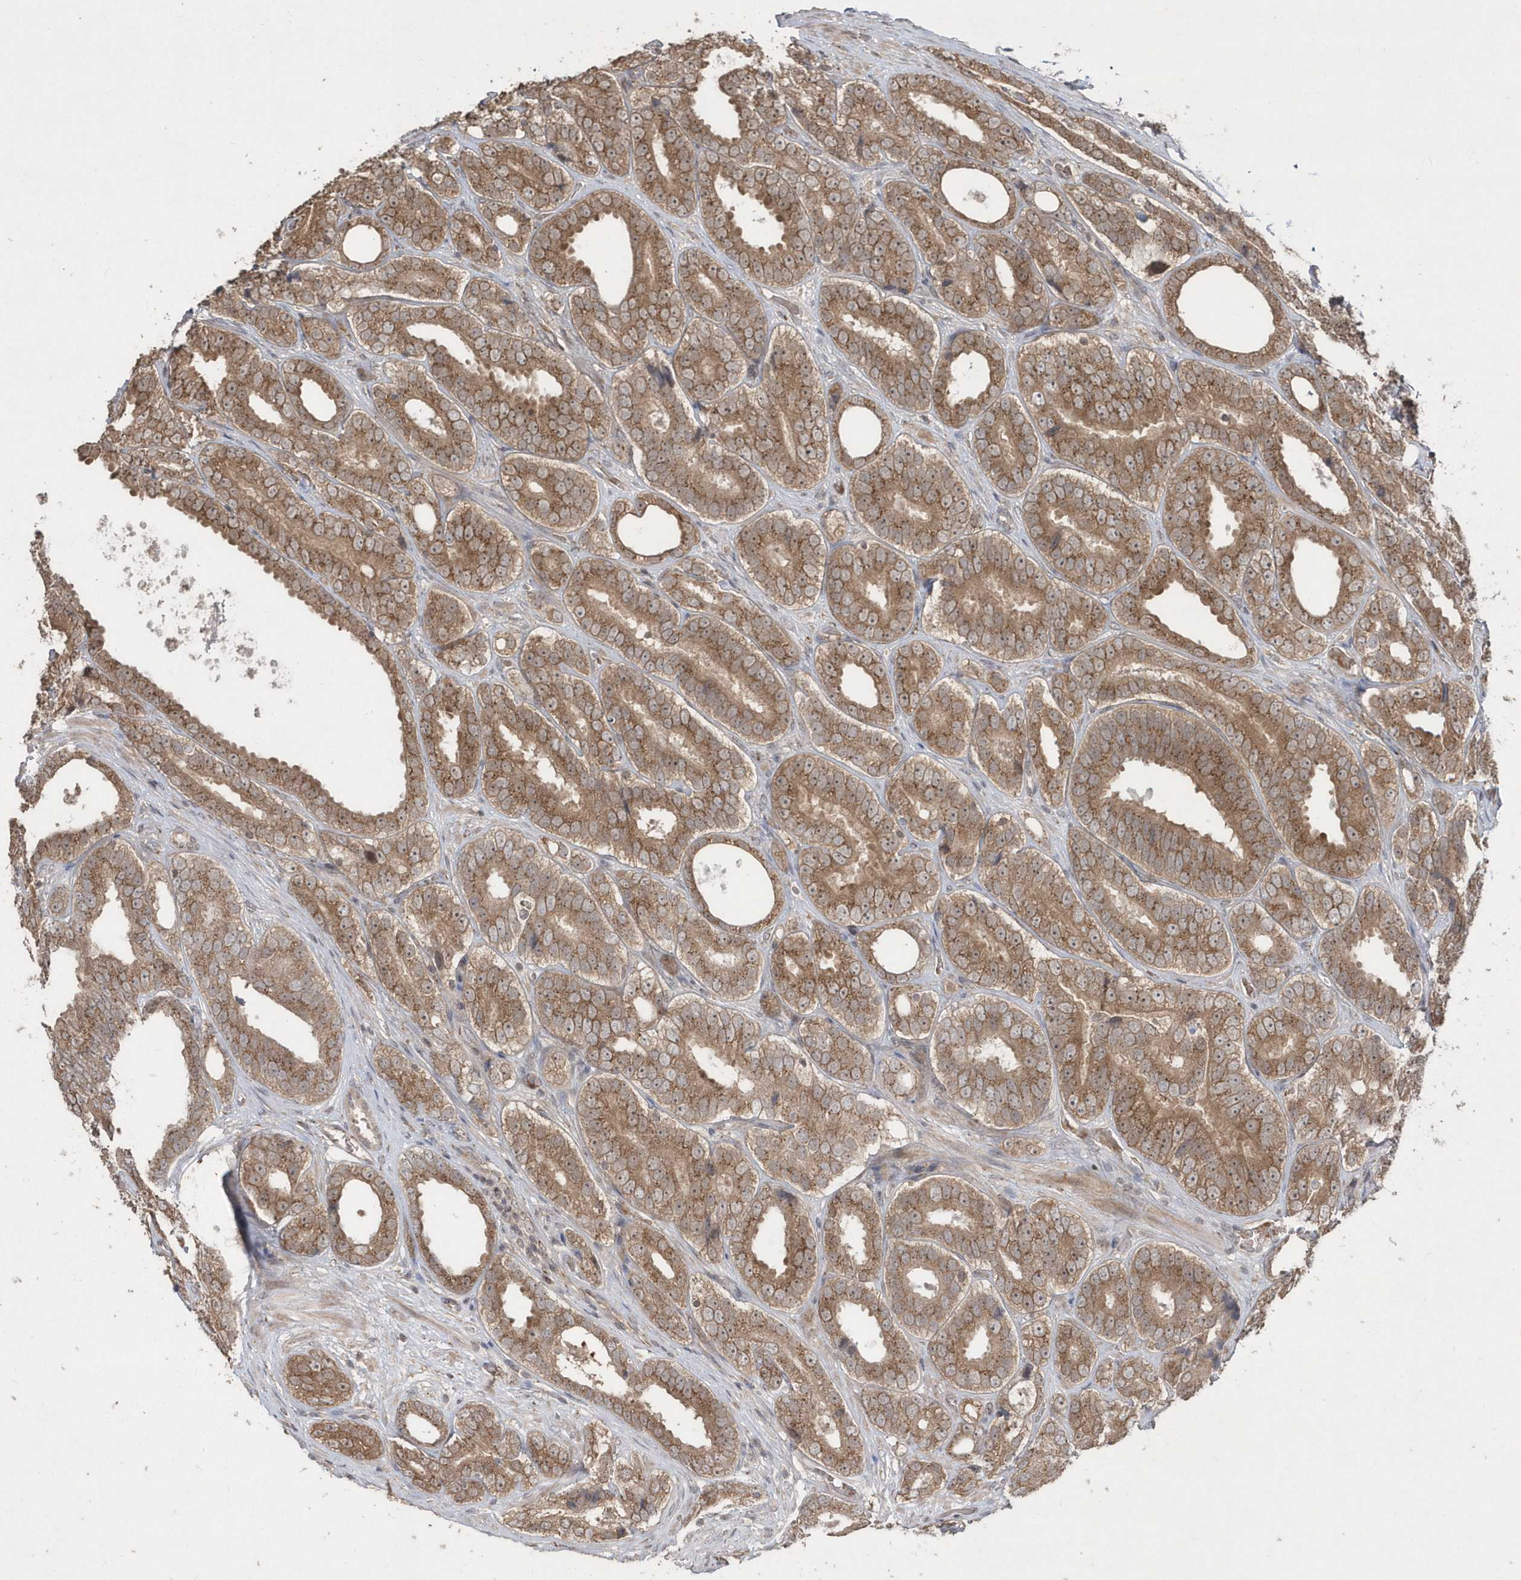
{"staining": {"intensity": "moderate", "quantity": ">75%", "location": "cytoplasmic/membranous,nuclear"}, "tissue": "prostate cancer", "cell_type": "Tumor cells", "image_type": "cancer", "snomed": [{"axis": "morphology", "description": "Adenocarcinoma, High grade"}, {"axis": "topography", "description": "Prostate"}], "caption": "Human prostate cancer (high-grade adenocarcinoma) stained for a protein (brown) shows moderate cytoplasmic/membranous and nuclear positive positivity in approximately >75% of tumor cells.", "gene": "GEMIN6", "patient": {"sex": "male", "age": 56}}